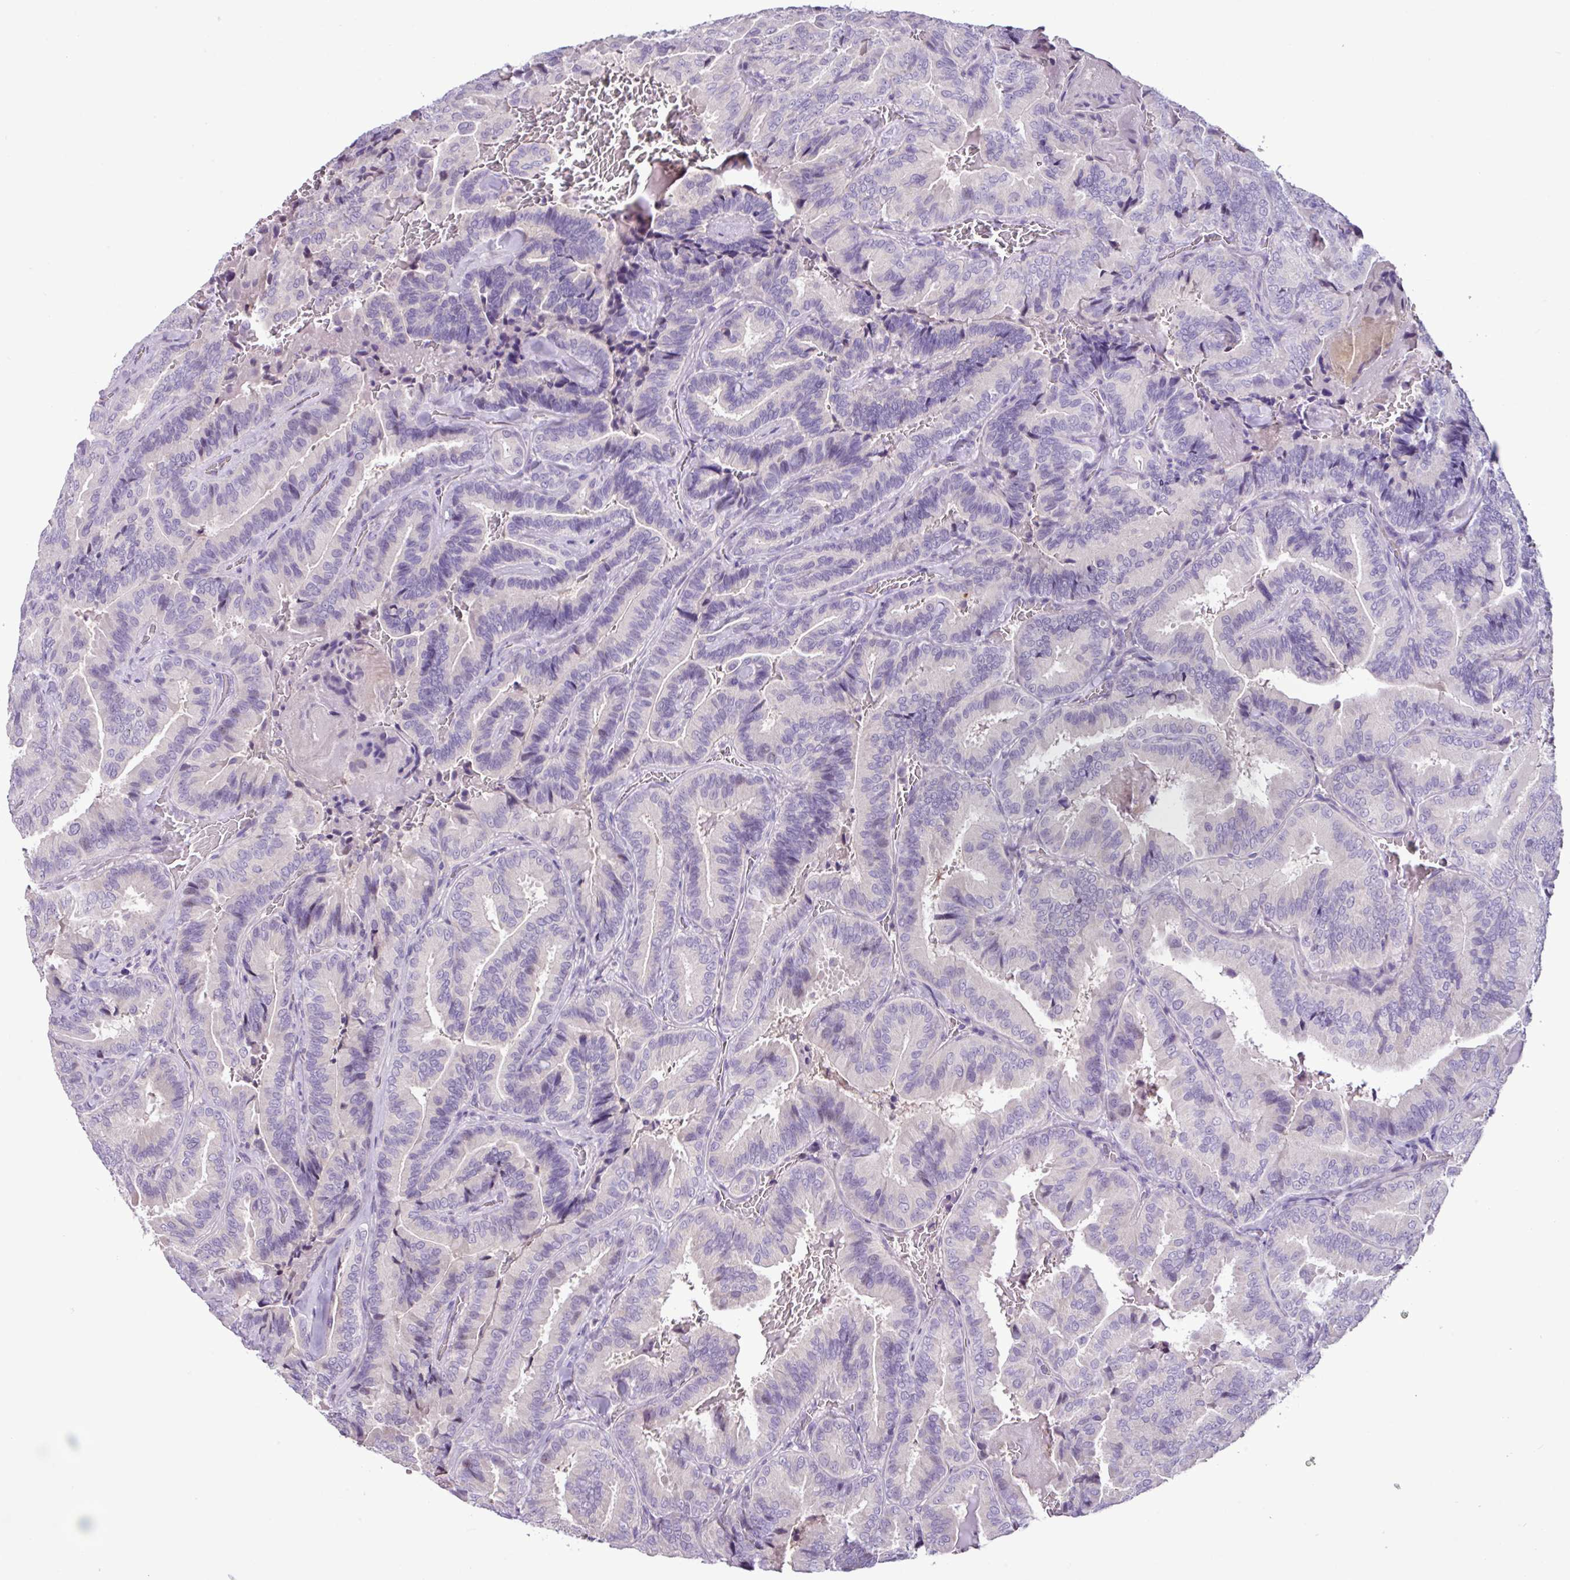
{"staining": {"intensity": "negative", "quantity": "none", "location": "none"}, "tissue": "thyroid cancer", "cell_type": "Tumor cells", "image_type": "cancer", "snomed": [{"axis": "morphology", "description": "Papillary adenocarcinoma, NOS"}, {"axis": "topography", "description": "Thyroid gland"}], "caption": "Immunohistochemistry (IHC) histopathology image of thyroid cancer stained for a protein (brown), which displays no positivity in tumor cells.", "gene": "PNLDC1", "patient": {"sex": "male", "age": 61}}